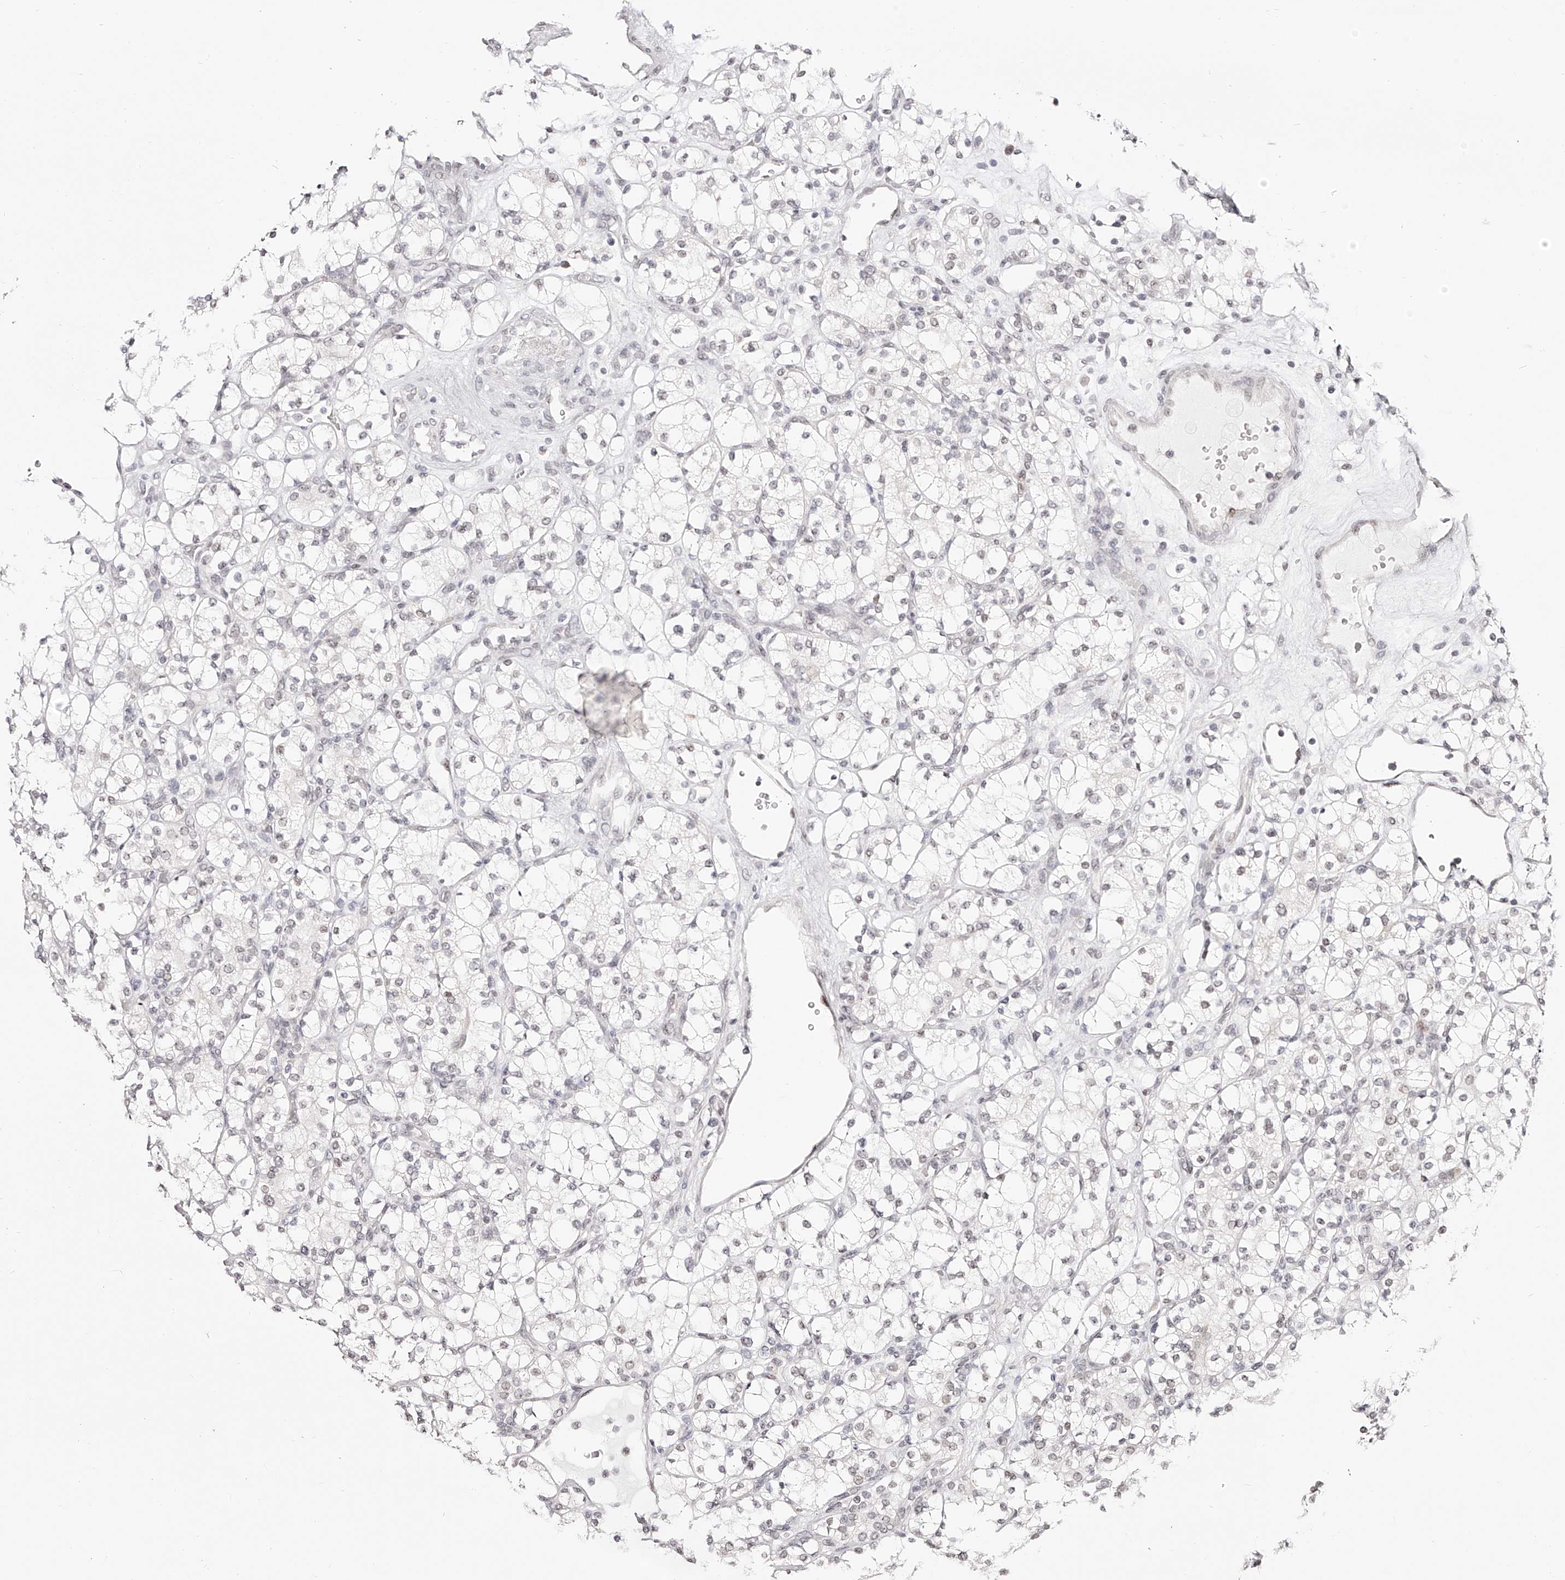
{"staining": {"intensity": "negative", "quantity": "none", "location": "none"}, "tissue": "renal cancer", "cell_type": "Tumor cells", "image_type": "cancer", "snomed": [{"axis": "morphology", "description": "Adenocarcinoma, NOS"}, {"axis": "topography", "description": "Kidney"}], "caption": "Photomicrograph shows no protein positivity in tumor cells of renal cancer tissue. (DAB (3,3'-diaminobenzidine) IHC, high magnification).", "gene": "USF3", "patient": {"sex": "male", "age": 77}}